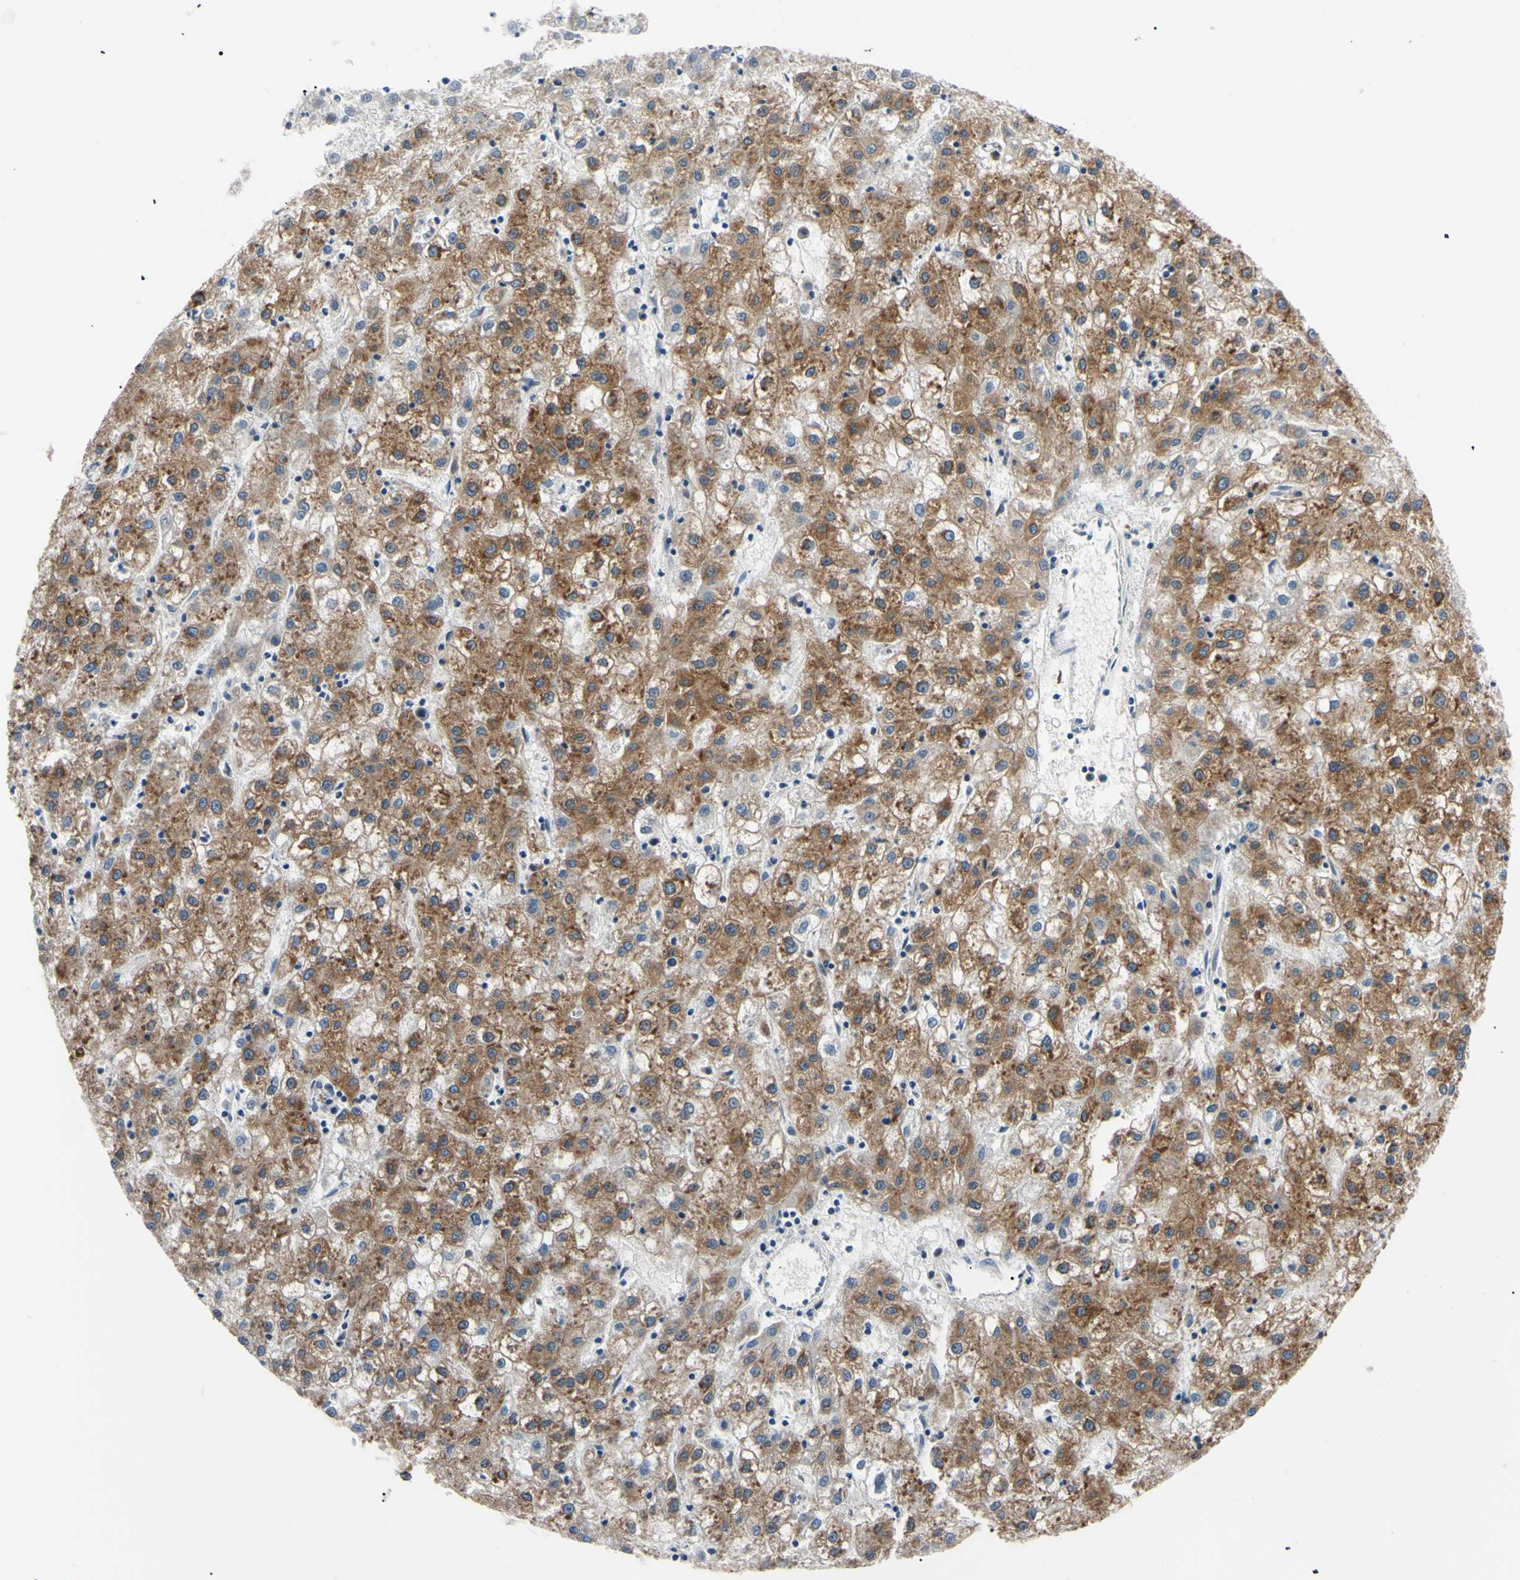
{"staining": {"intensity": "moderate", "quantity": ">75%", "location": "cytoplasmic/membranous"}, "tissue": "liver cancer", "cell_type": "Tumor cells", "image_type": "cancer", "snomed": [{"axis": "morphology", "description": "Carcinoma, Hepatocellular, NOS"}, {"axis": "topography", "description": "Liver"}], "caption": "Immunohistochemical staining of hepatocellular carcinoma (liver) shows moderate cytoplasmic/membranous protein expression in about >75% of tumor cells.", "gene": "VAPA", "patient": {"sex": "male", "age": 72}}